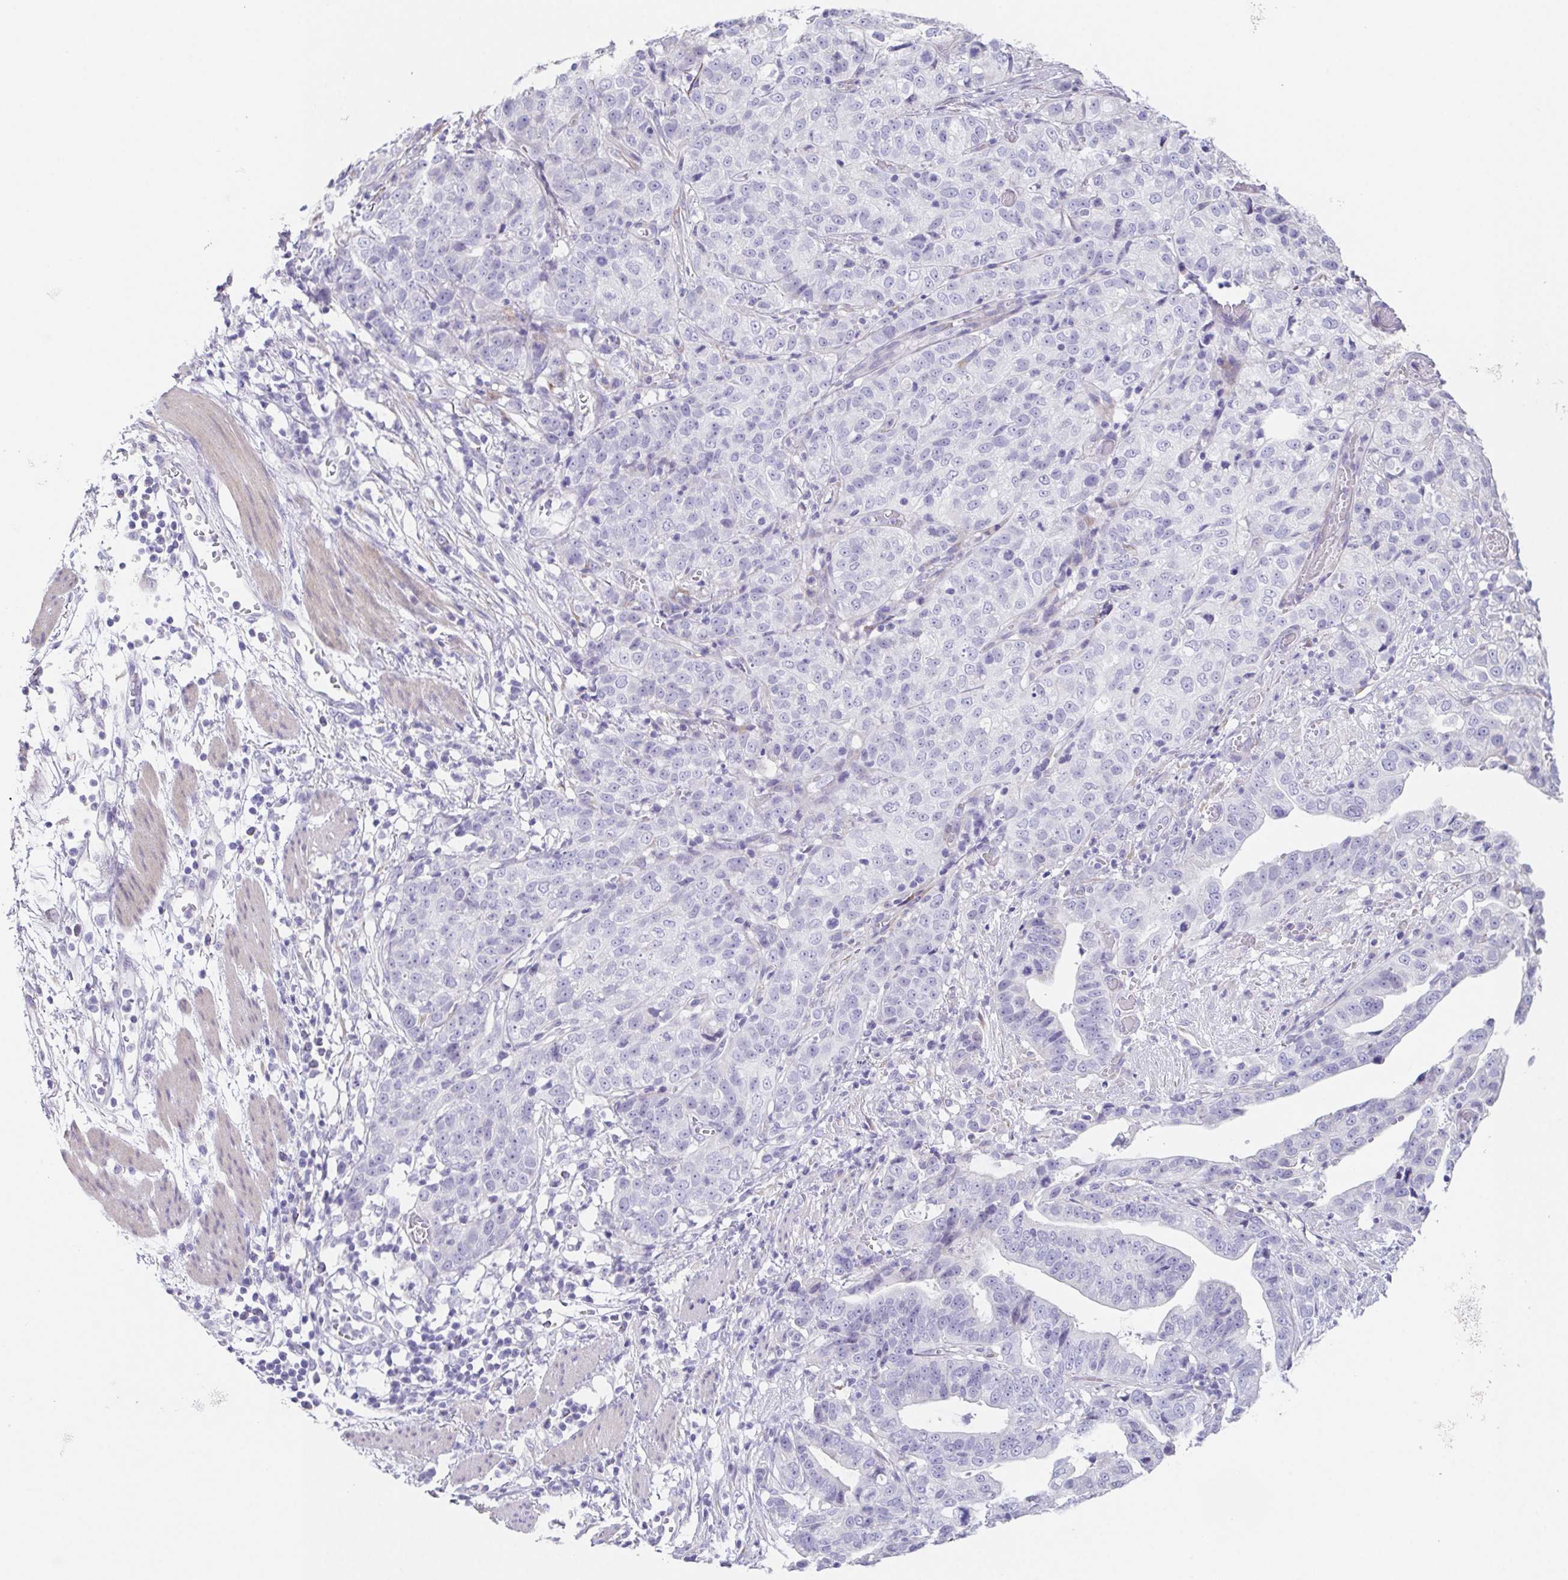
{"staining": {"intensity": "negative", "quantity": "none", "location": "none"}, "tissue": "stomach cancer", "cell_type": "Tumor cells", "image_type": "cancer", "snomed": [{"axis": "morphology", "description": "Adenocarcinoma, NOS"}, {"axis": "topography", "description": "Stomach, upper"}], "caption": "DAB immunohistochemical staining of human stomach cancer demonstrates no significant positivity in tumor cells.", "gene": "HDGFL1", "patient": {"sex": "female", "age": 67}}